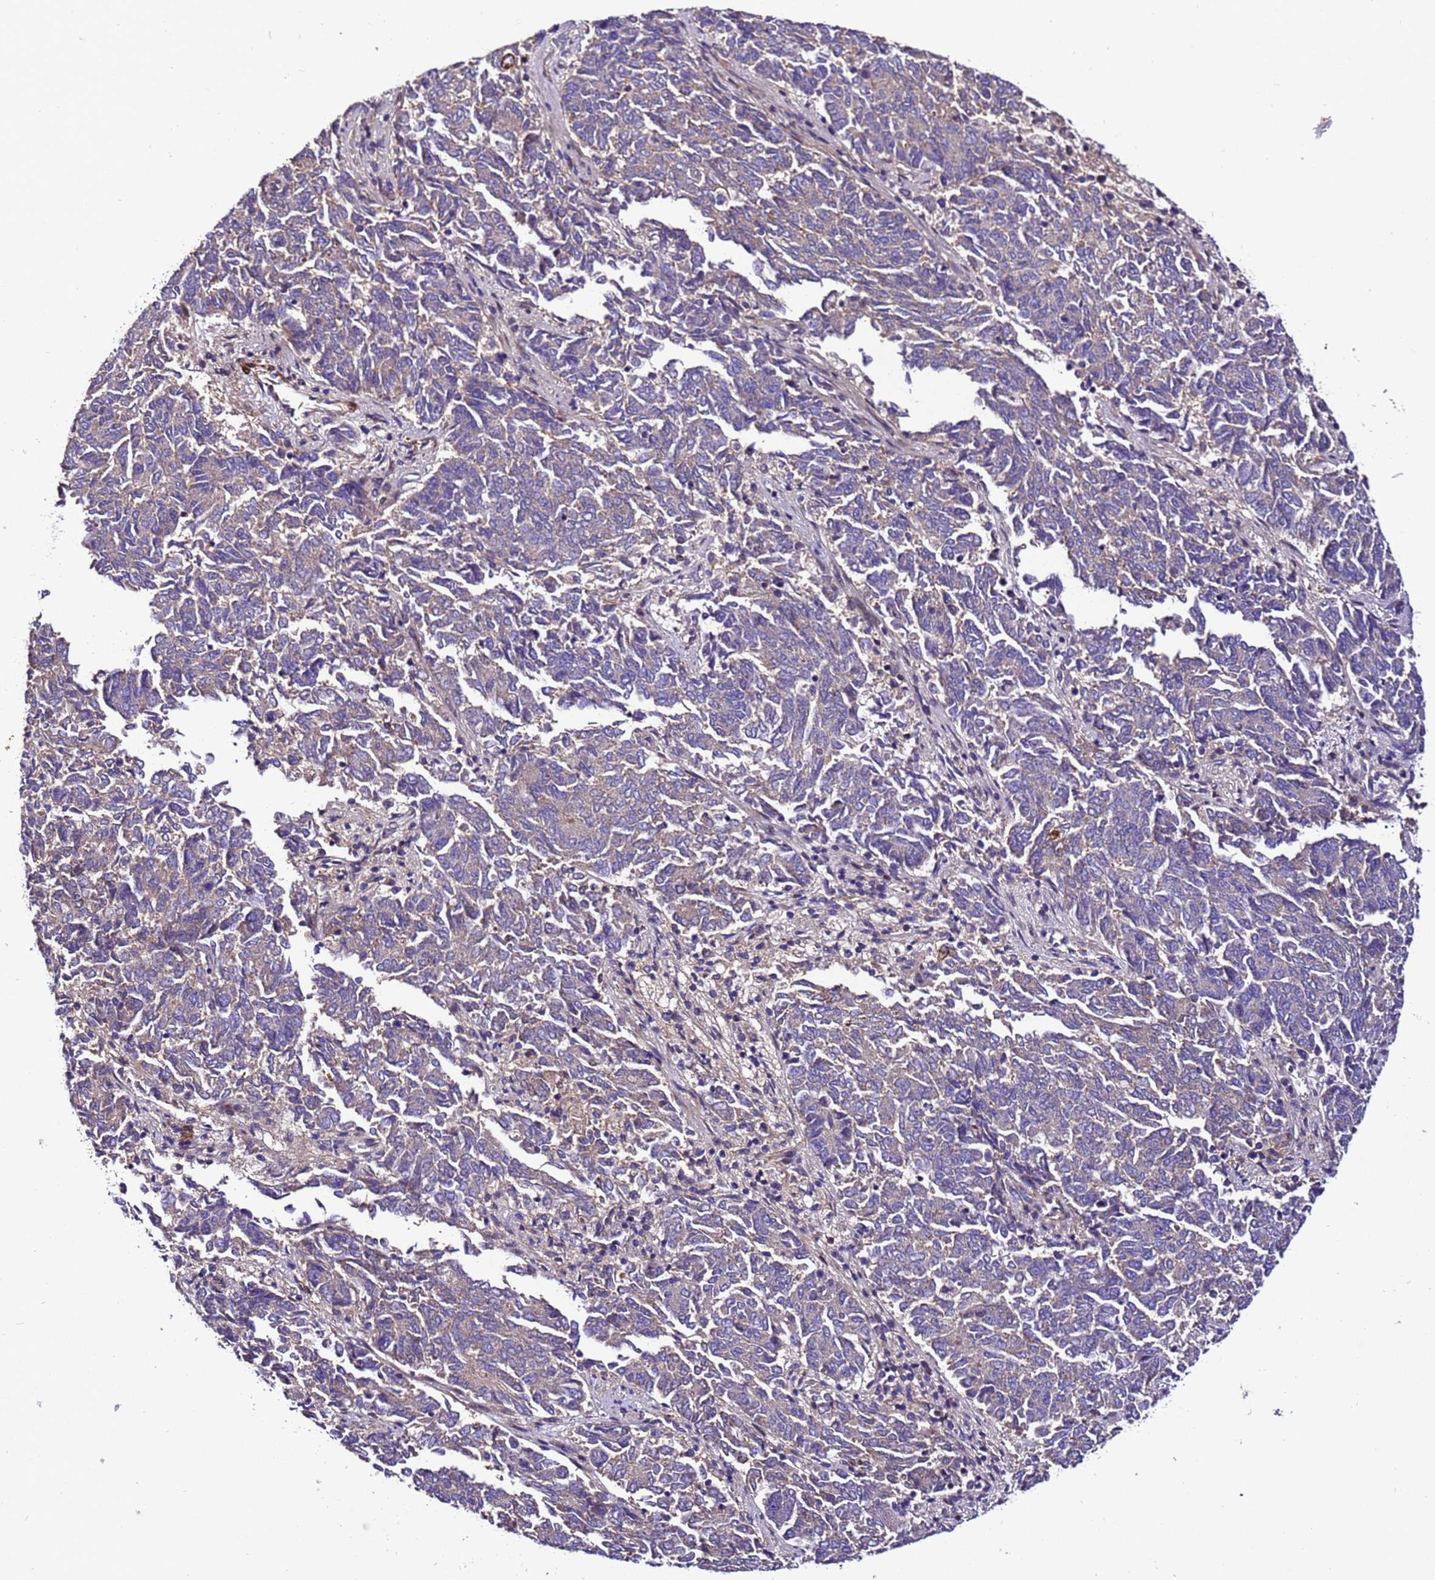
{"staining": {"intensity": "negative", "quantity": "none", "location": "none"}, "tissue": "endometrial cancer", "cell_type": "Tumor cells", "image_type": "cancer", "snomed": [{"axis": "morphology", "description": "Adenocarcinoma, NOS"}, {"axis": "topography", "description": "Endometrium"}], "caption": "Tumor cells show no significant staining in endometrial adenocarcinoma.", "gene": "ZNF417", "patient": {"sex": "female", "age": 80}}